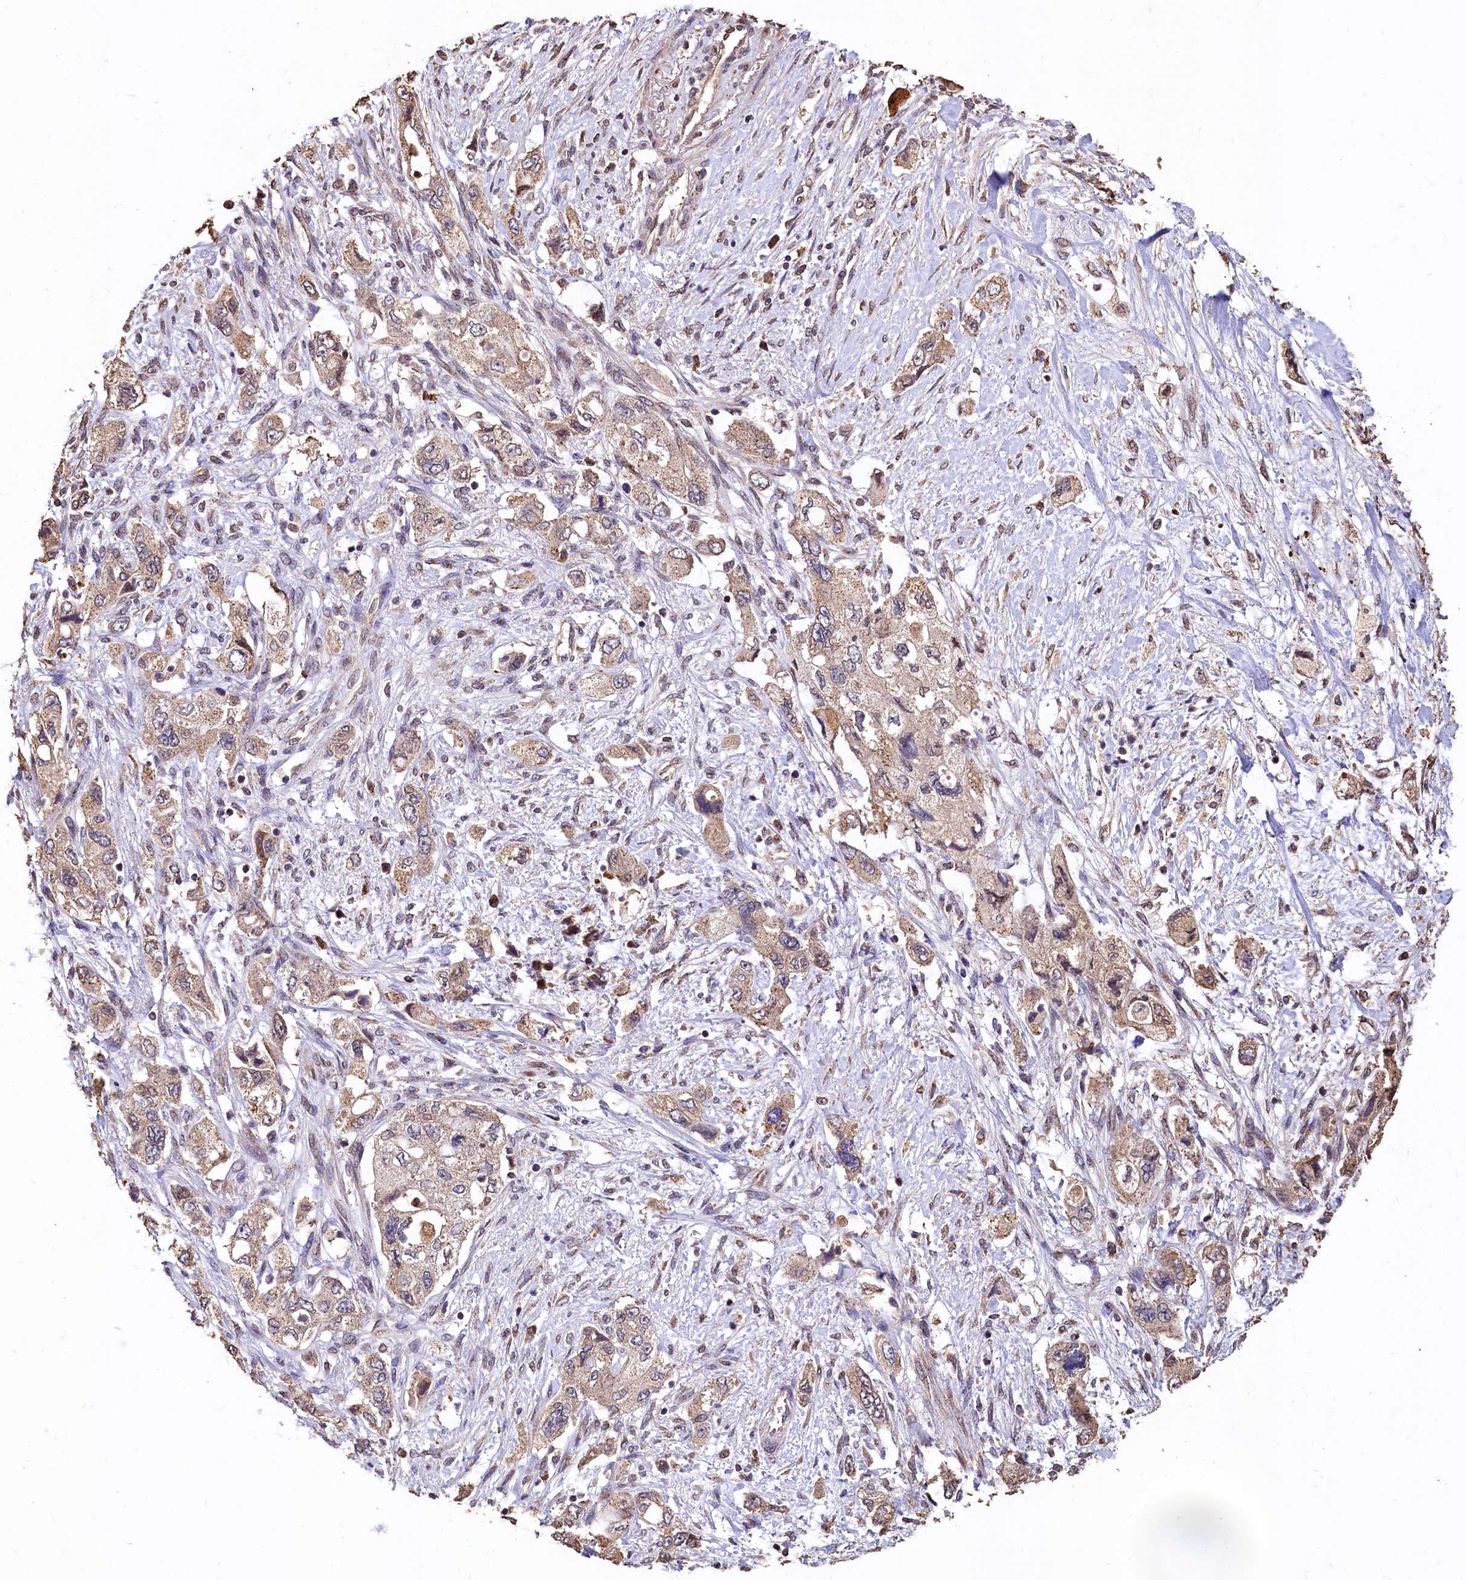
{"staining": {"intensity": "weak", "quantity": "25%-75%", "location": "cytoplasmic/membranous"}, "tissue": "pancreatic cancer", "cell_type": "Tumor cells", "image_type": "cancer", "snomed": [{"axis": "morphology", "description": "Adenocarcinoma, NOS"}, {"axis": "topography", "description": "Pancreas"}], "caption": "Protein expression analysis of human adenocarcinoma (pancreatic) reveals weak cytoplasmic/membranous staining in approximately 25%-75% of tumor cells. Nuclei are stained in blue.", "gene": "LSM4", "patient": {"sex": "female", "age": 73}}